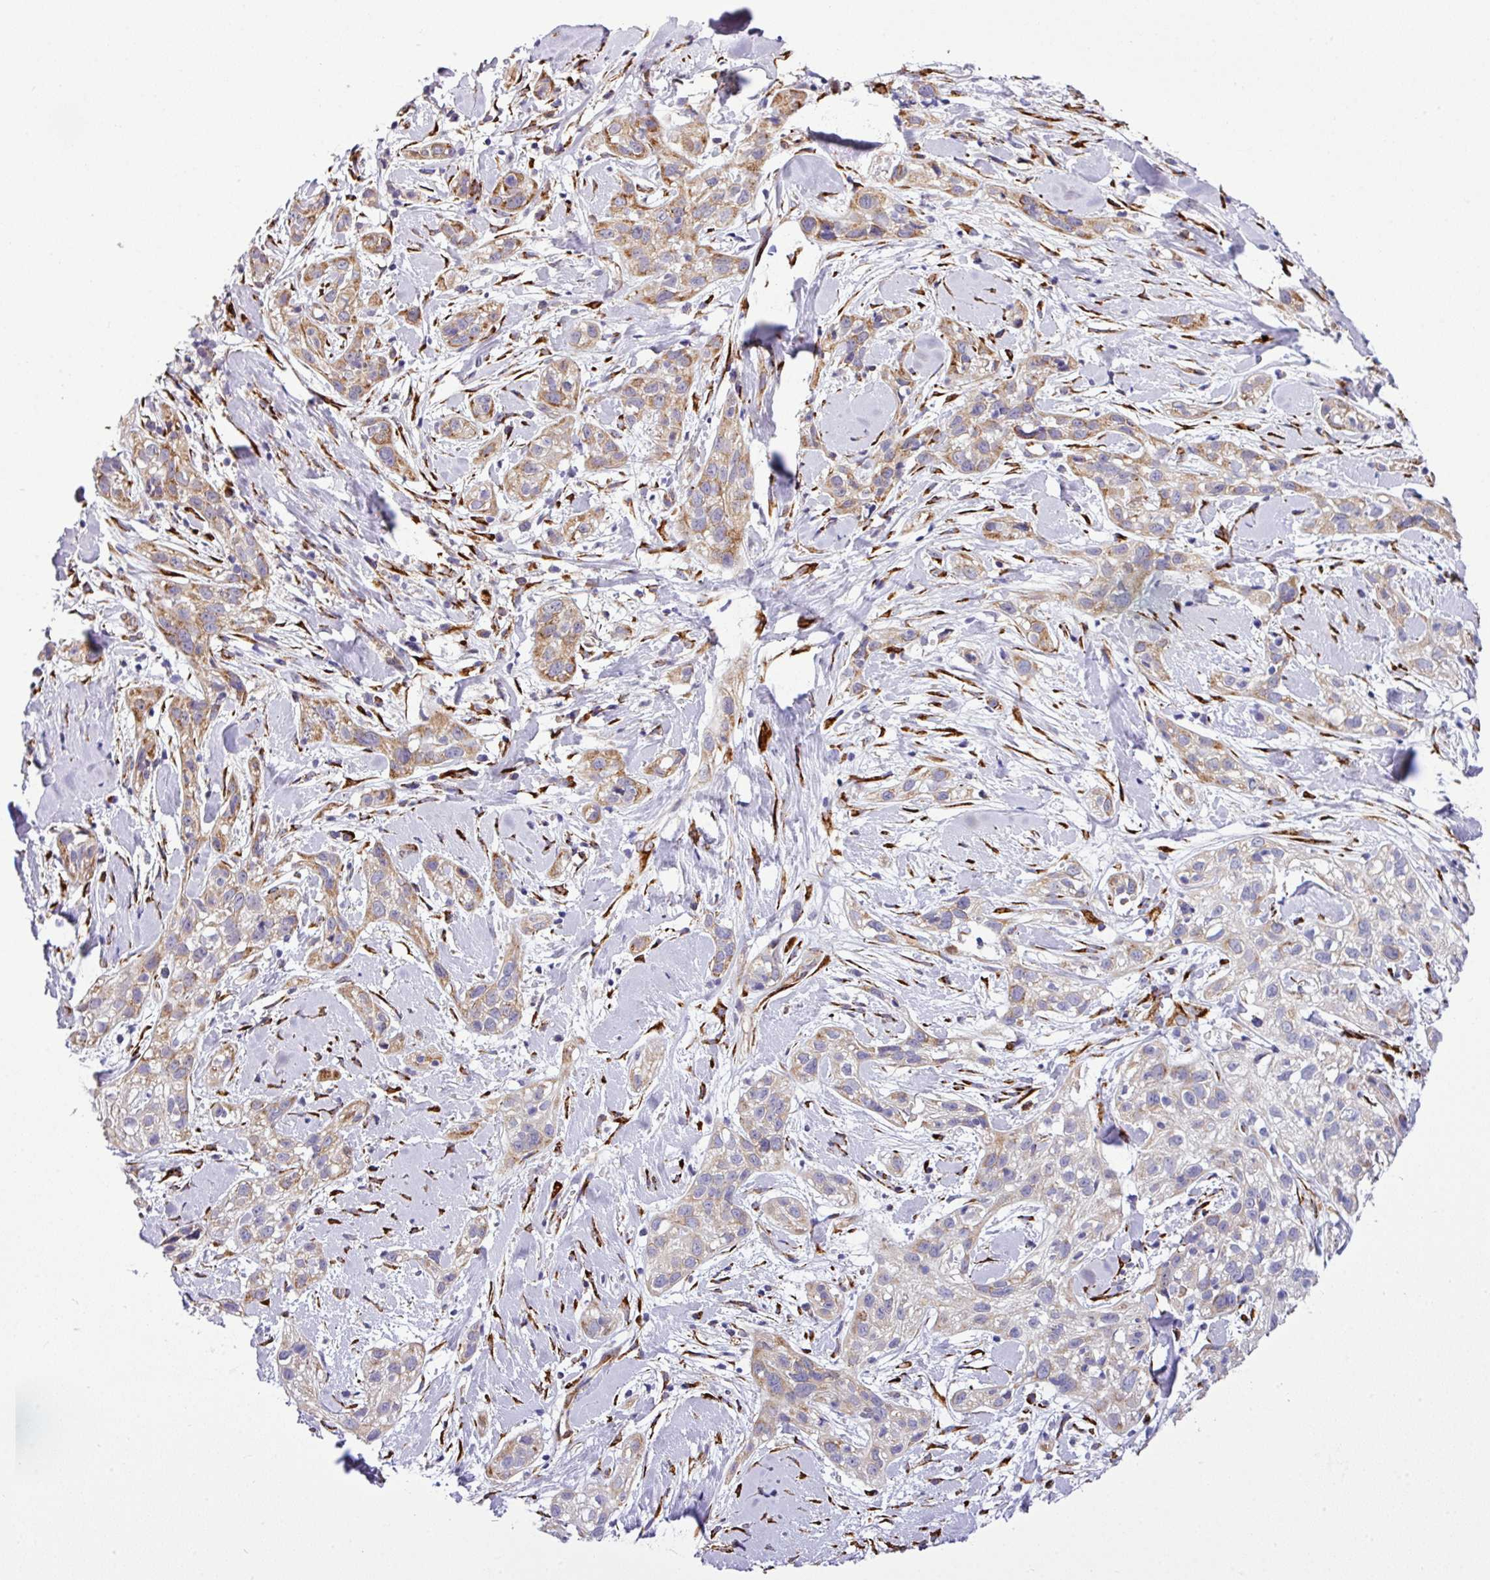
{"staining": {"intensity": "moderate", "quantity": "<25%", "location": "cytoplasmic/membranous"}, "tissue": "skin cancer", "cell_type": "Tumor cells", "image_type": "cancer", "snomed": [{"axis": "morphology", "description": "Squamous cell carcinoma, NOS"}, {"axis": "topography", "description": "Skin"}], "caption": "Squamous cell carcinoma (skin) stained with a brown dye demonstrates moderate cytoplasmic/membranous positive expression in about <25% of tumor cells.", "gene": "CFAP97", "patient": {"sex": "male", "age": 82}}